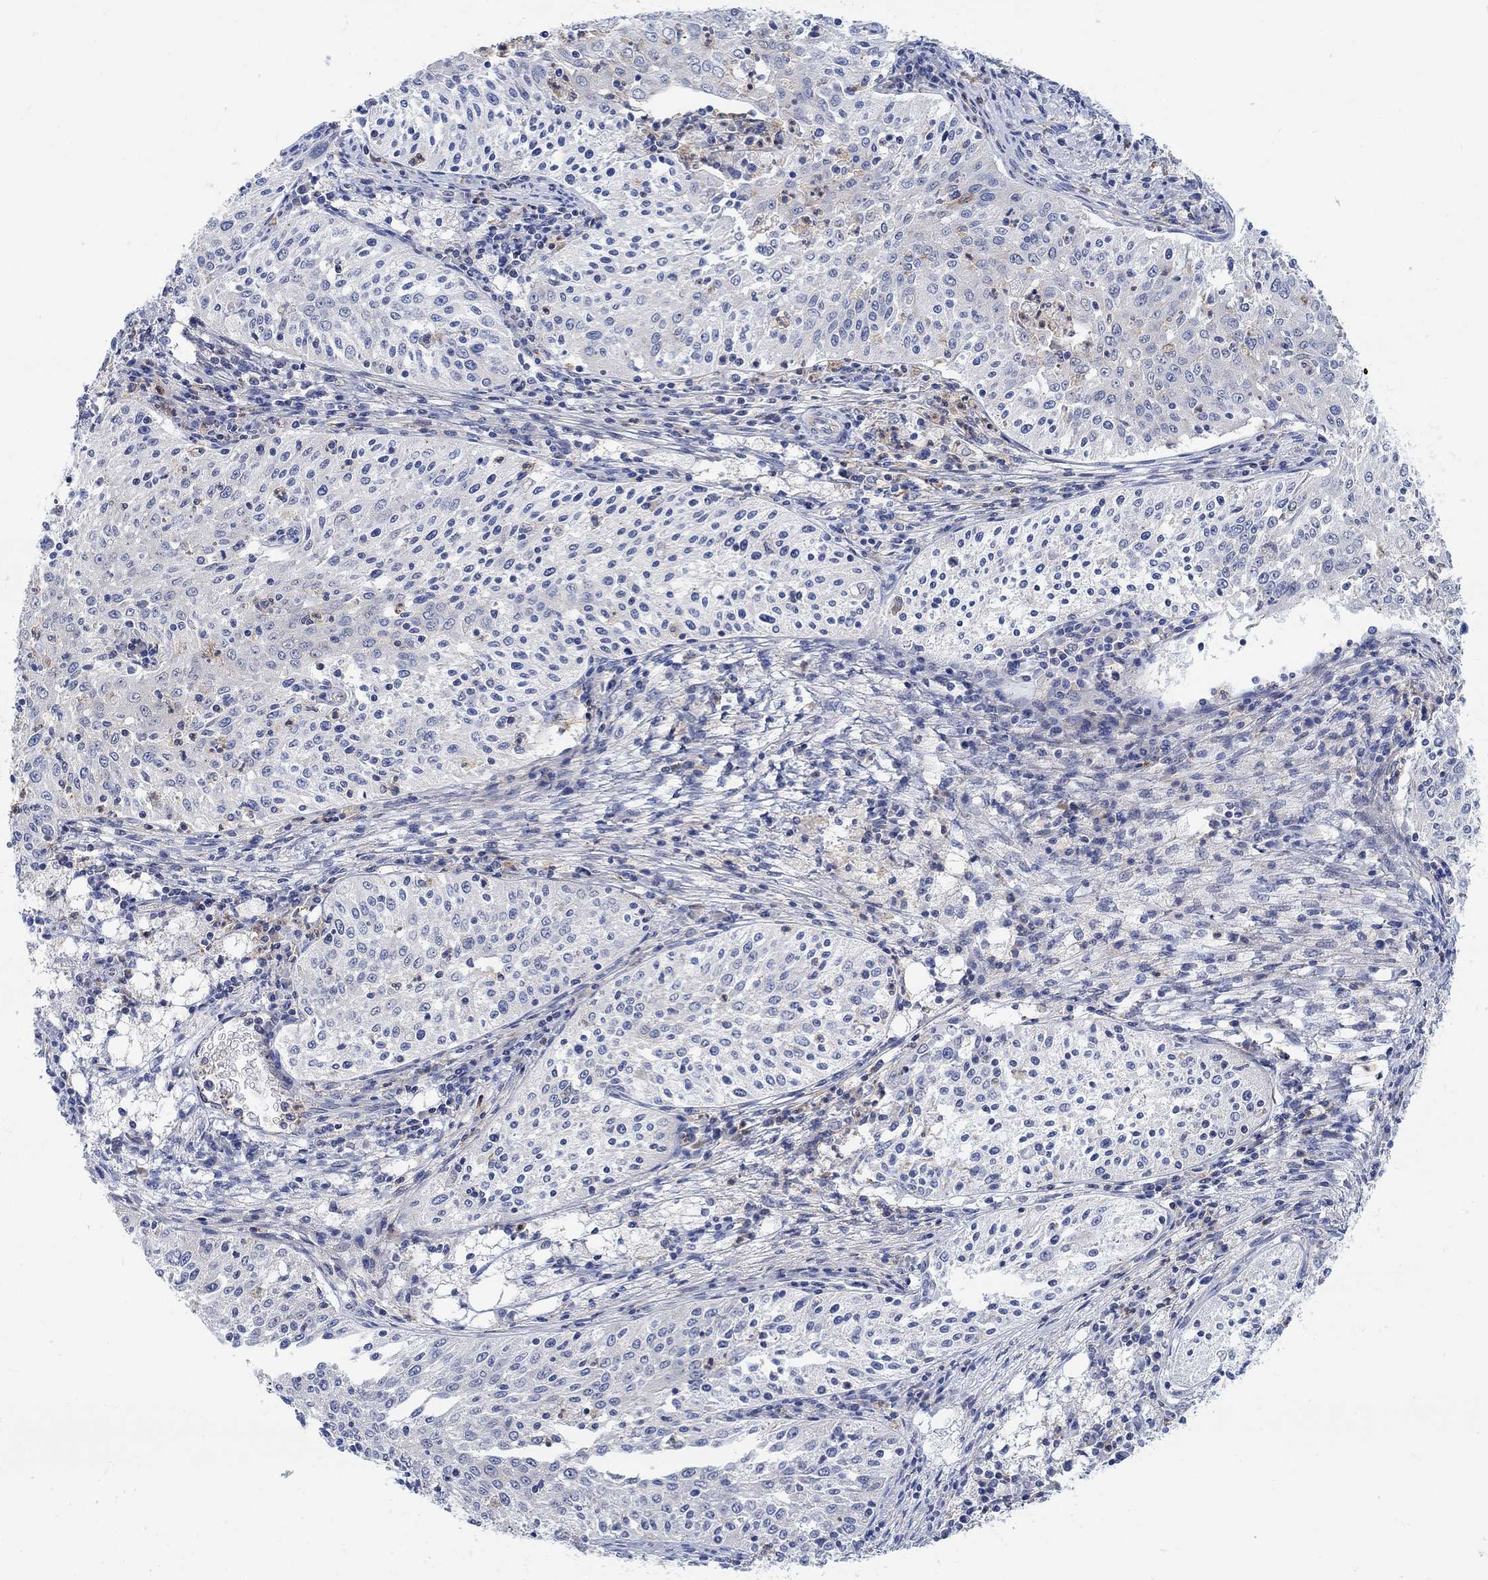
{"staining": {"intensity": "weak", "quantity": "<25%", "location": "cytoplasmic/membranous"}, "tissue": "cervical cancer", "cell_type": "Tumor cells", "image_type": "cancer", "snomed": [{"axis": "morphology", "description": "Squamous cell carcinoma, NOS"}, {"axis": "topography", "description": "Cervix"}], "caption": "This is an IHC photomicrograph of human cervical cancer. There is no positivity in tumor cells.", "gene": "PMFBP1", "patient": {"sex": "female", "age": 41}}